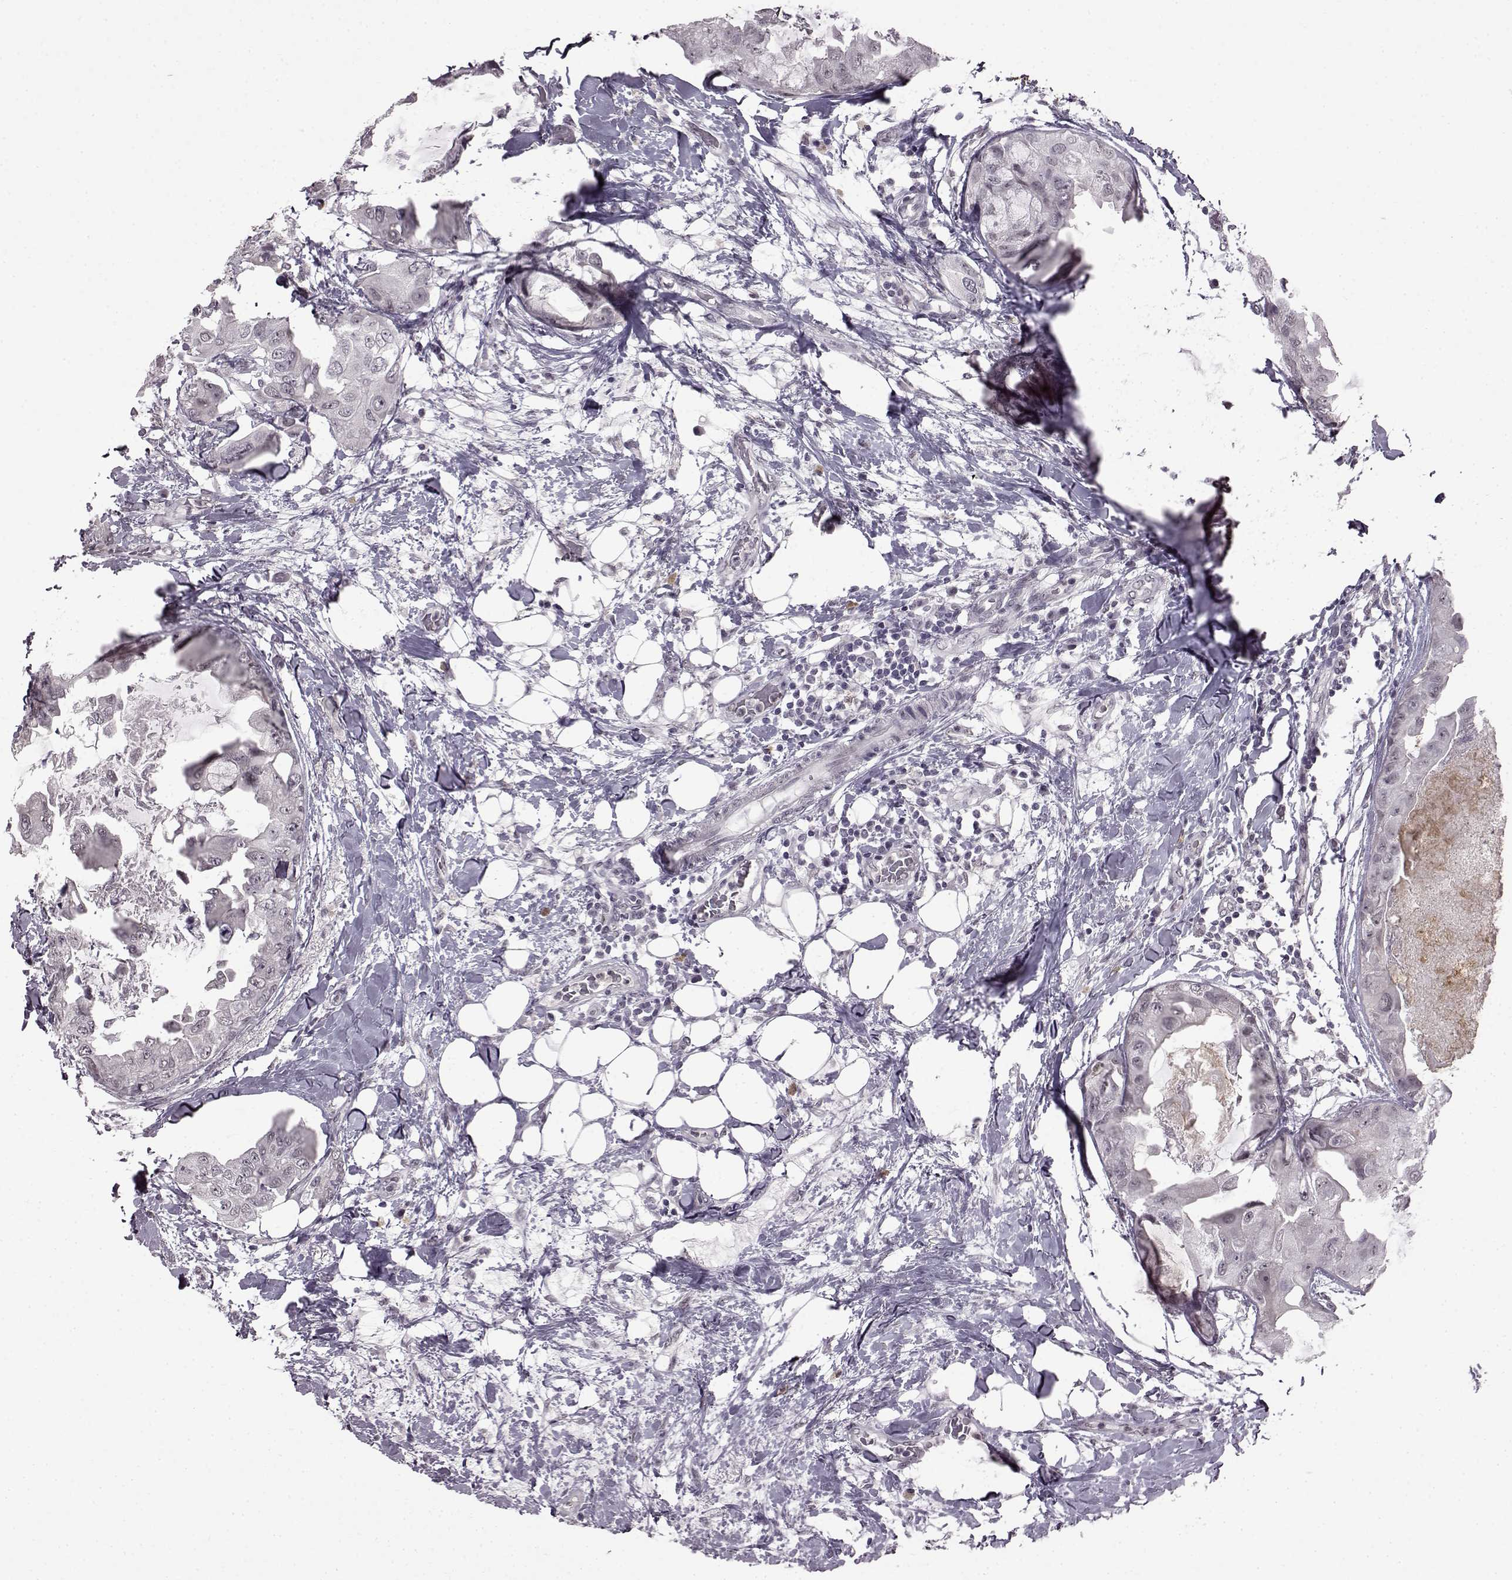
{"staining": {"intensity": "negative", "quantity": "none", "location": "none"}, "tissue": "breast cancer", "cell_type": "Tumor cells", "image_type": "cancer", "snomed": [{"axis": "morphology", "description": "Normal tissue, NOS"}, {"axis": "morphology", "description": "Duct carcinoma"}, {"axis": "topography", "description": "Breast"}], "caption": "The histopathology image demonstrates no staining of tumor cells in breast cancer (infiltrating ductal carcinoma).", "gene": "SLC28A2", "patient": {"sex": "female", "age": 40}}